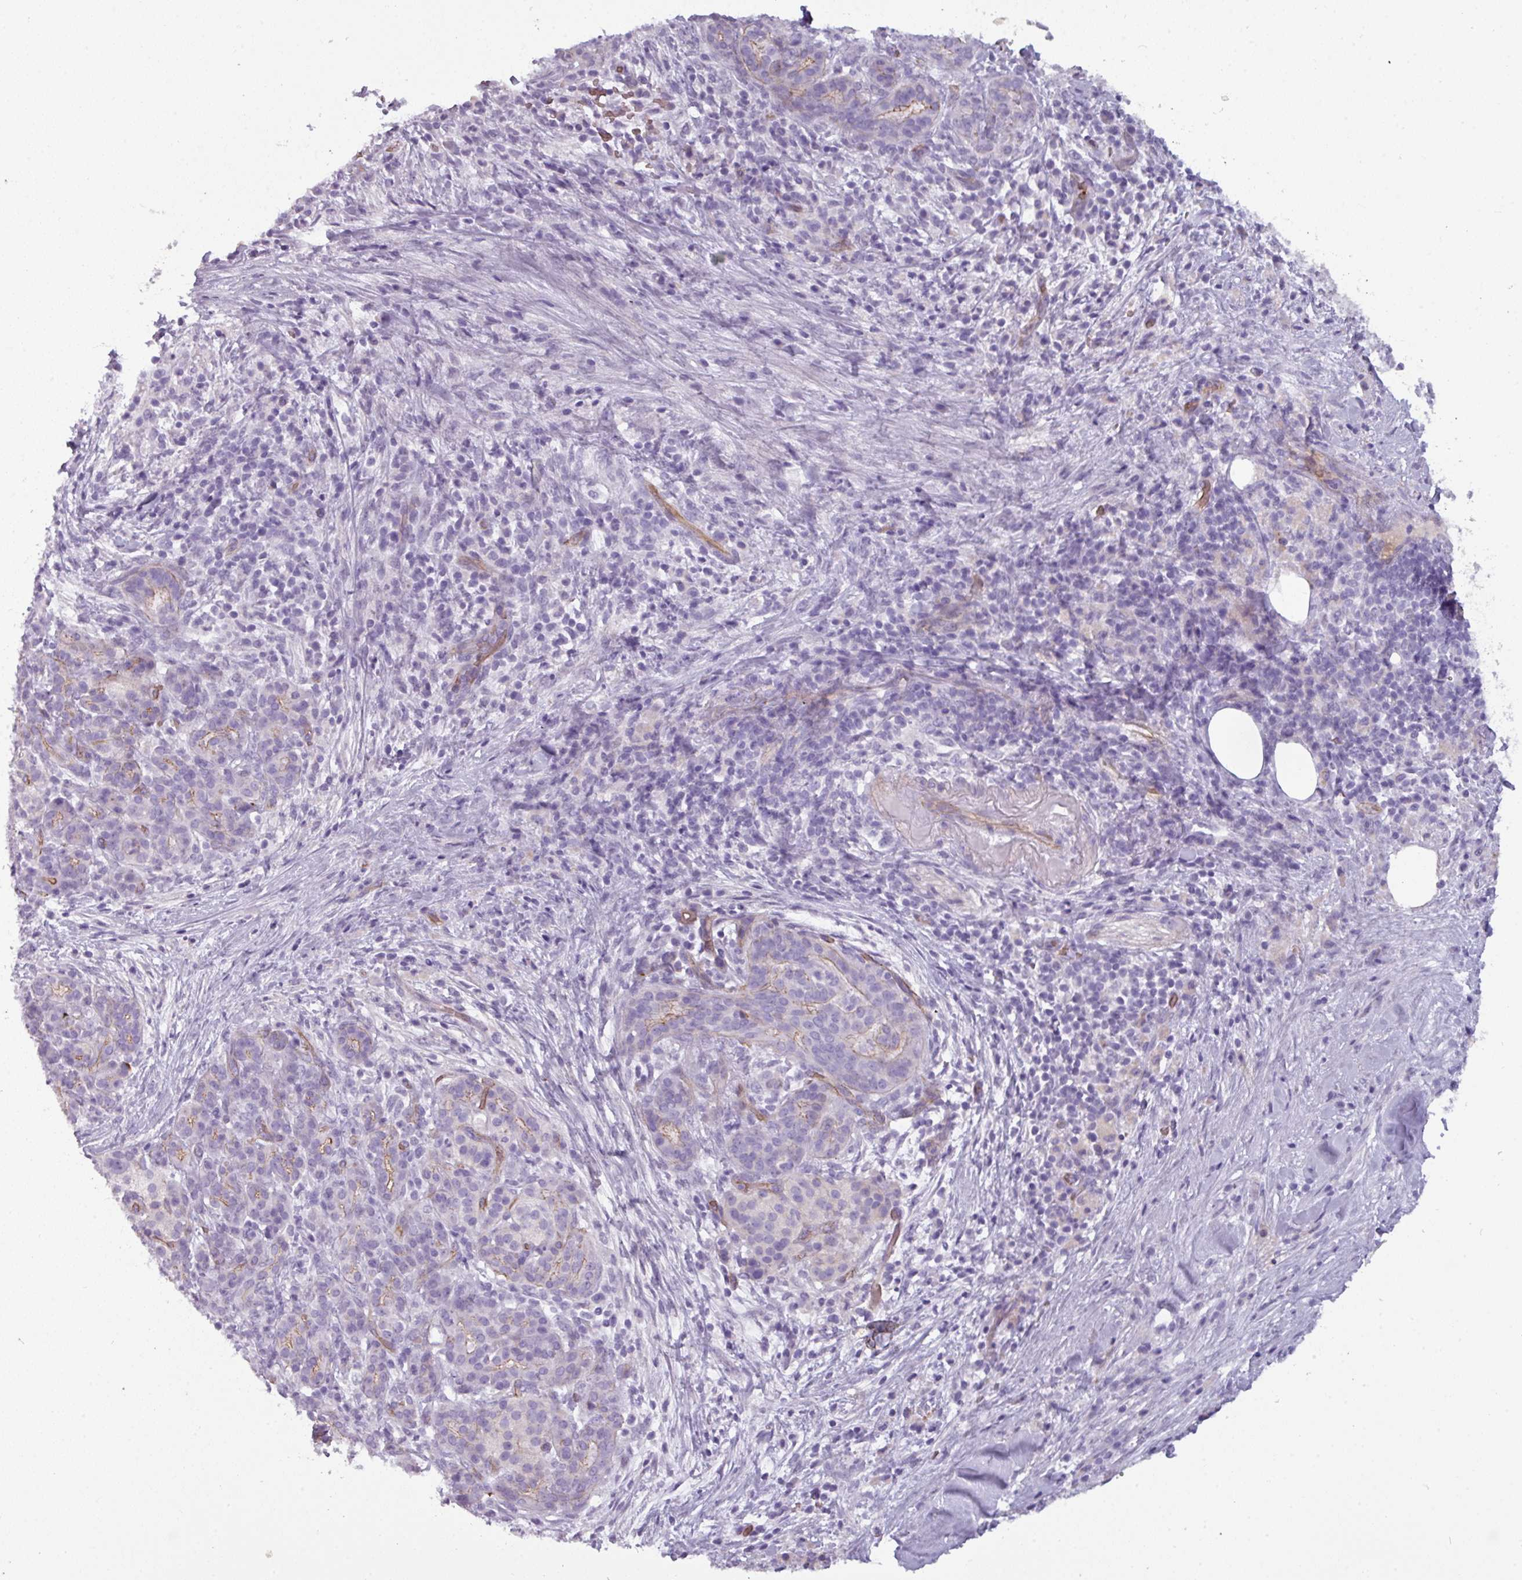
{"staining": {"intensity": "negative", "quantity": "none", "location": "none"}, "tissue": "pancreatic cancer", "cell_type": "Tumor cells", "image_type": "cancer", "snomed": [{"axis": "morphology", "description": "Adenocarcinoma, NOS"}, {"axis": "topography", "description": "Pancreas"}], "caption": "DAB (3,3'-diaminobenzidine) immunohistochemical staining of pancreatic cancer (adenocarcinoma) reveals no significant staining in tumor cells. Nuclei are stained in blue.", "gene": "AREL1", "patient": {"sex": "male", "age": 44}}